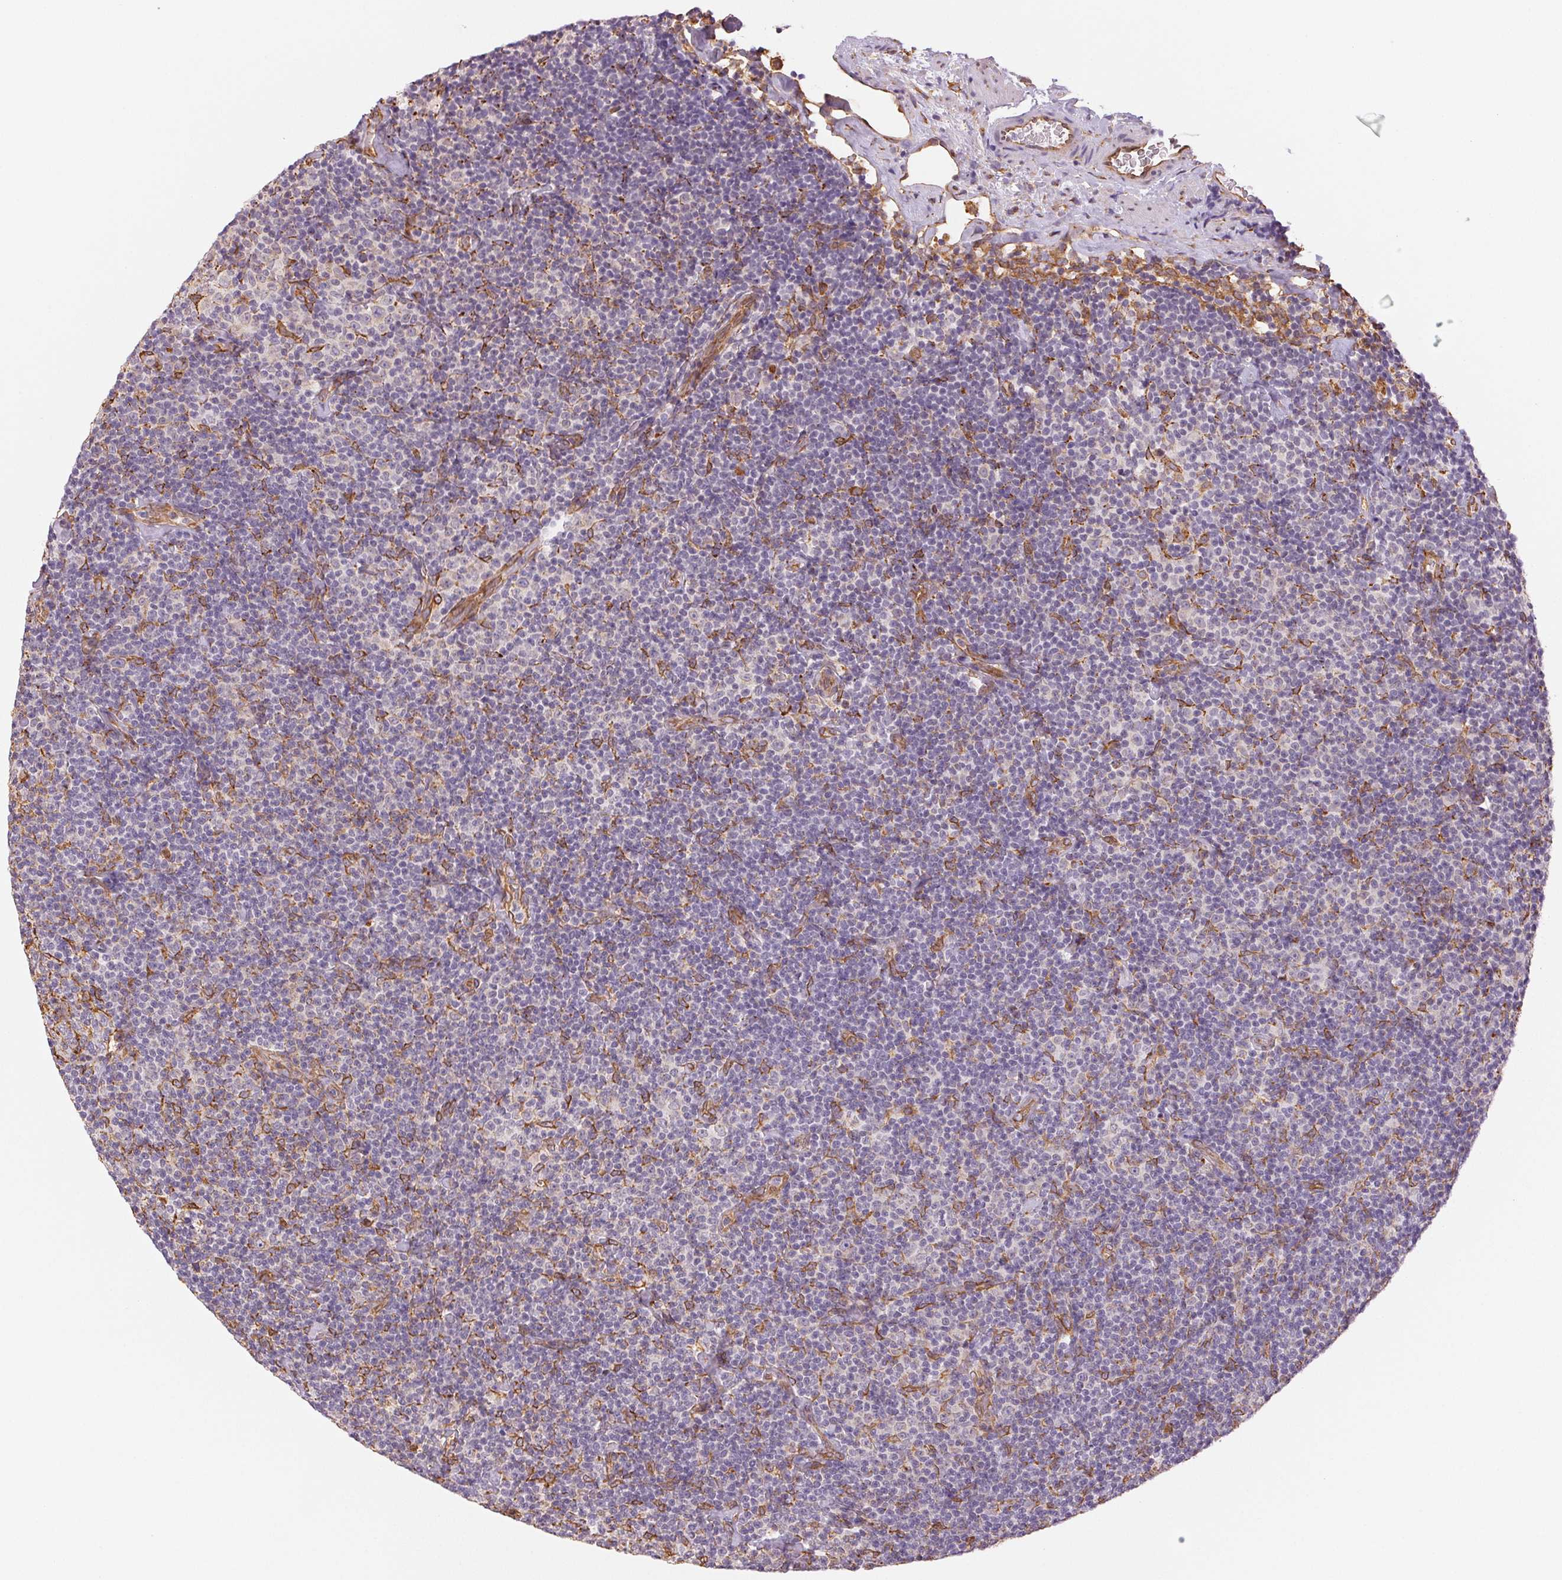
{"staining": {"intensity": "negative", "quantity": "none", "location": "none"}, "tissue": "lymphoma", "cell_type": "Tumor cells", "image_type": "cancer", "snomed": [{"axis": "morphology", "description": "Malignant lymphoma, non-Hodgkin's type, Low grade"}, {"axis": "topography", "description": "Lymph node"}], "caption": "This is a micrograph of immunohistochemistry staining of low-grade malignant lymphoma, non-Hodgkin's type, which shows no staining in tumor cells.", "gene": "RCN3", "patient": {"sex": "male", "age": 81}}